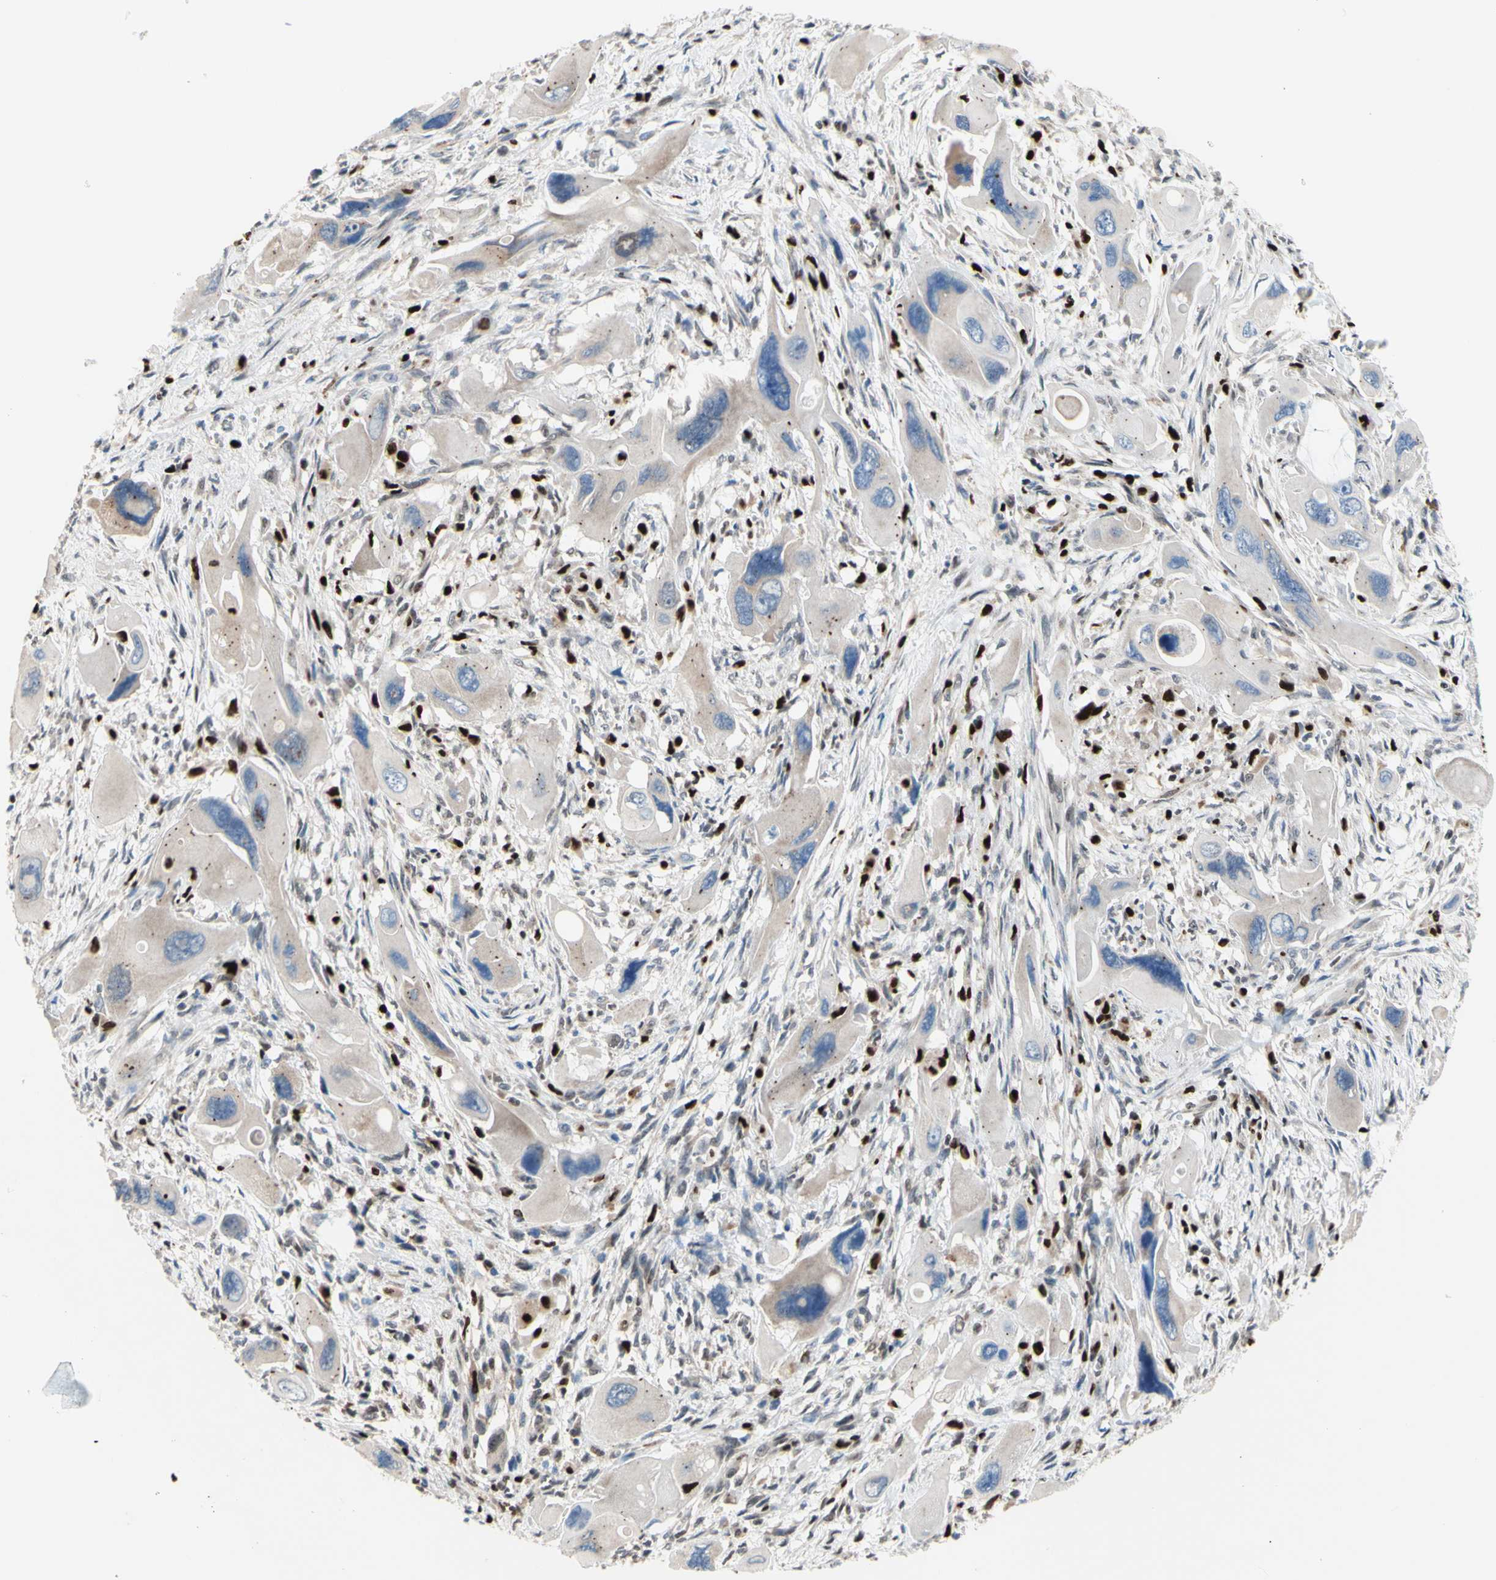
{"staining": {"intensity": "weak", "quantity": ">75%", "location": "cytoplasmic/membranous"}, "tissue": "pancreatic cancer", "cell_type": "Tumor cells", "image_type": "cancer", "snomed": [{"axis": "morphology", "description": "Adenocarcinoma, NOS"}, {"axis": "topography", "description": "Pancreas"}], "caption": "Immunohistochemical staining of human pancreatic adenocarcinoma exhibits weak cytoplasmic/membranous protein expression in about >75% of tumor cells.", "gene": "EED", "patient": {"sex": "male", "age": 73}}